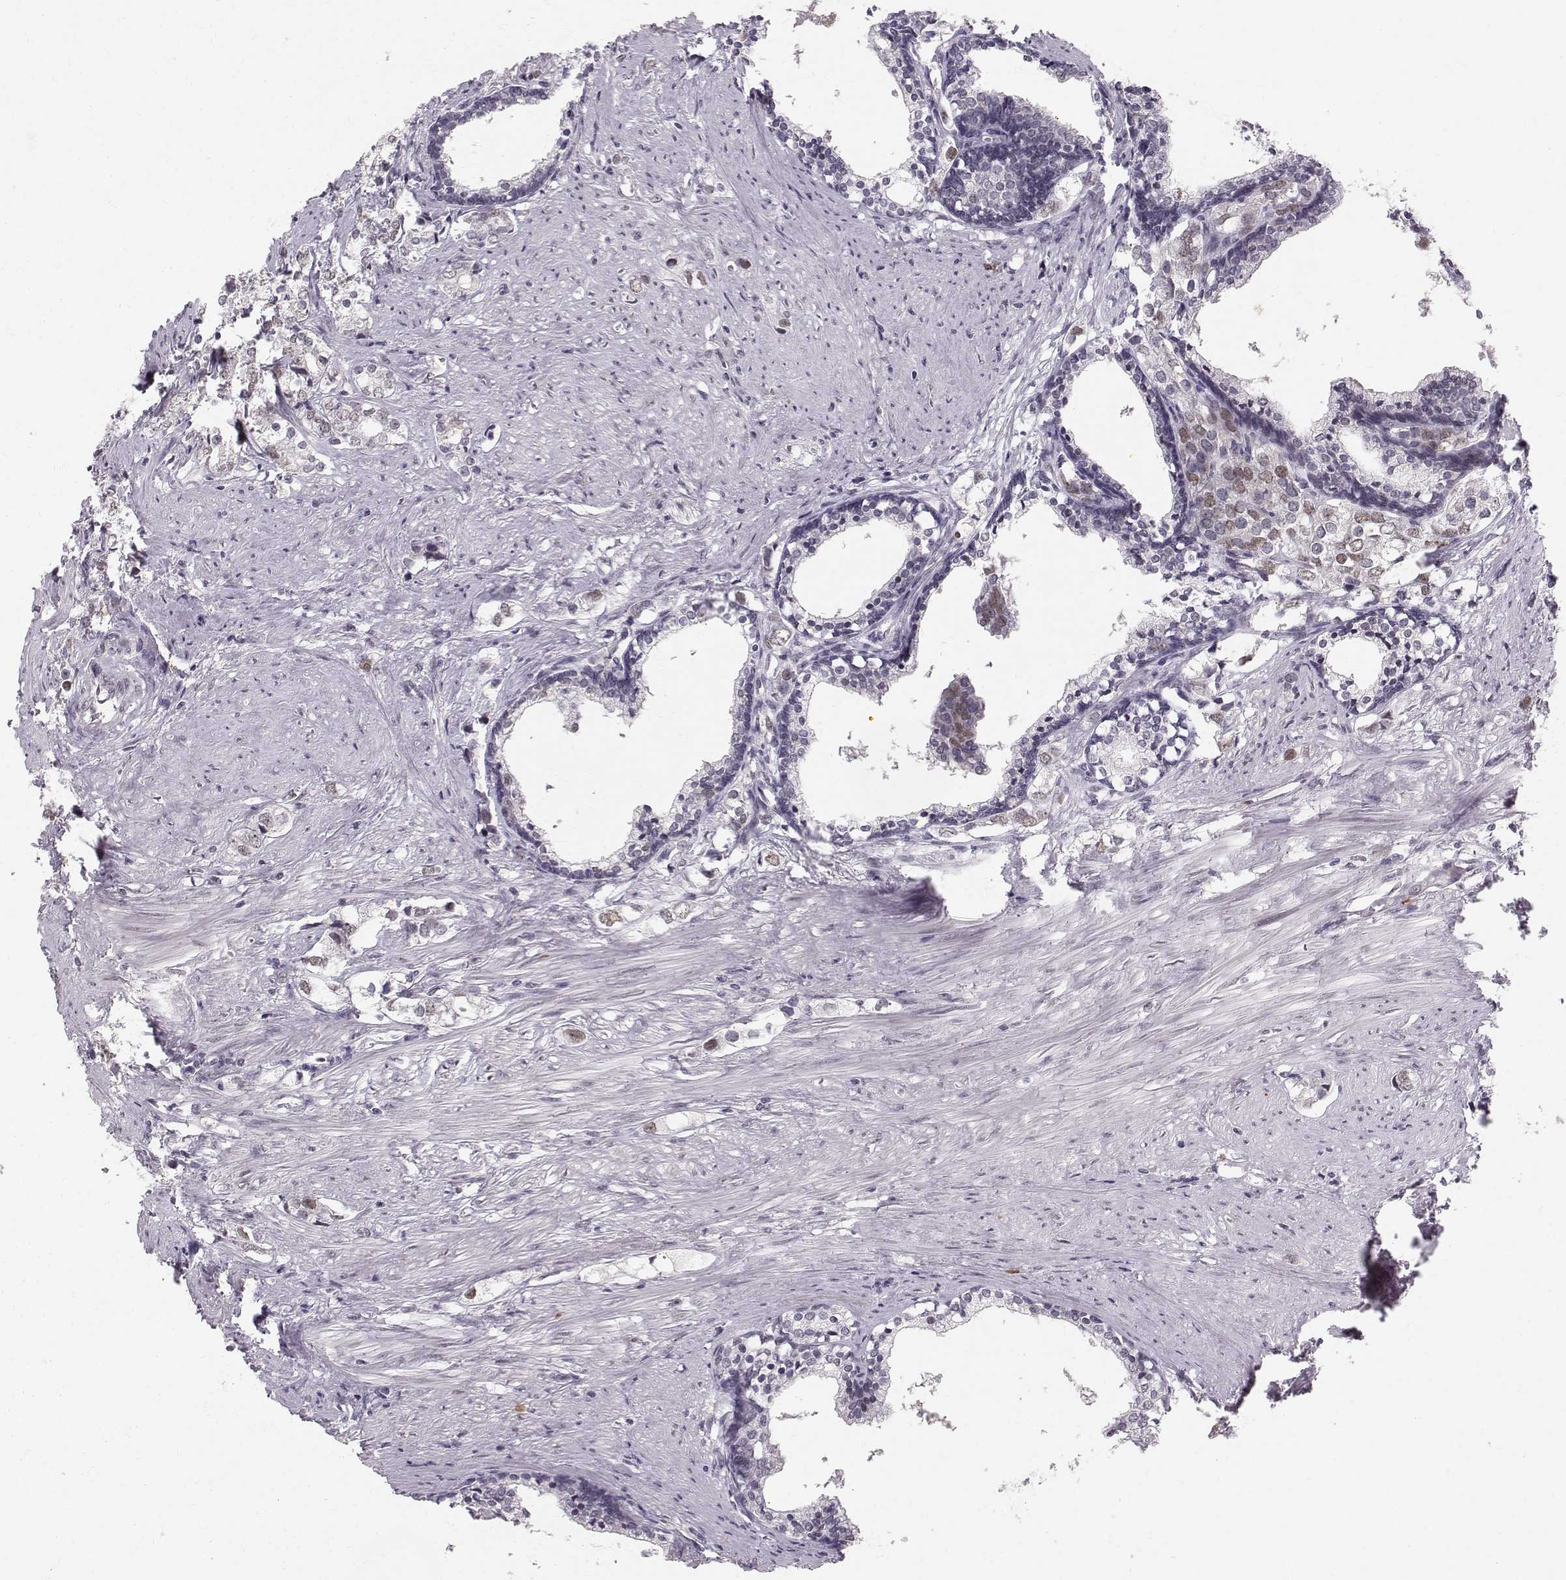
{"staining": {"intensity": "weak", "quantity": "25%-75%", "location": "nuclear"}, "tissue": "prostate cancer", "cell_type": "Tumor cells", "image_type": "cancer", "snomed": [{"axis": "morphology", "description": "Adenocarcinoma, NOS"}, {"axis": "topography", "description": "Prostate and seminal vesicle, NOS"}], "caption": "A micrograph of prostate cancer (adenocarcinoma) stained for a protein exhibits weak nuclear brown staining in tumor cells. The staining was performed using DAB (3,3'-diaminobenzidine) to visualize the protein expression in brown, while the nuclei were stained in blue with hematoxylin (Magnification: 20x).", "gene": "RPP38", "patient": {"sex": "male", "age": 63}}